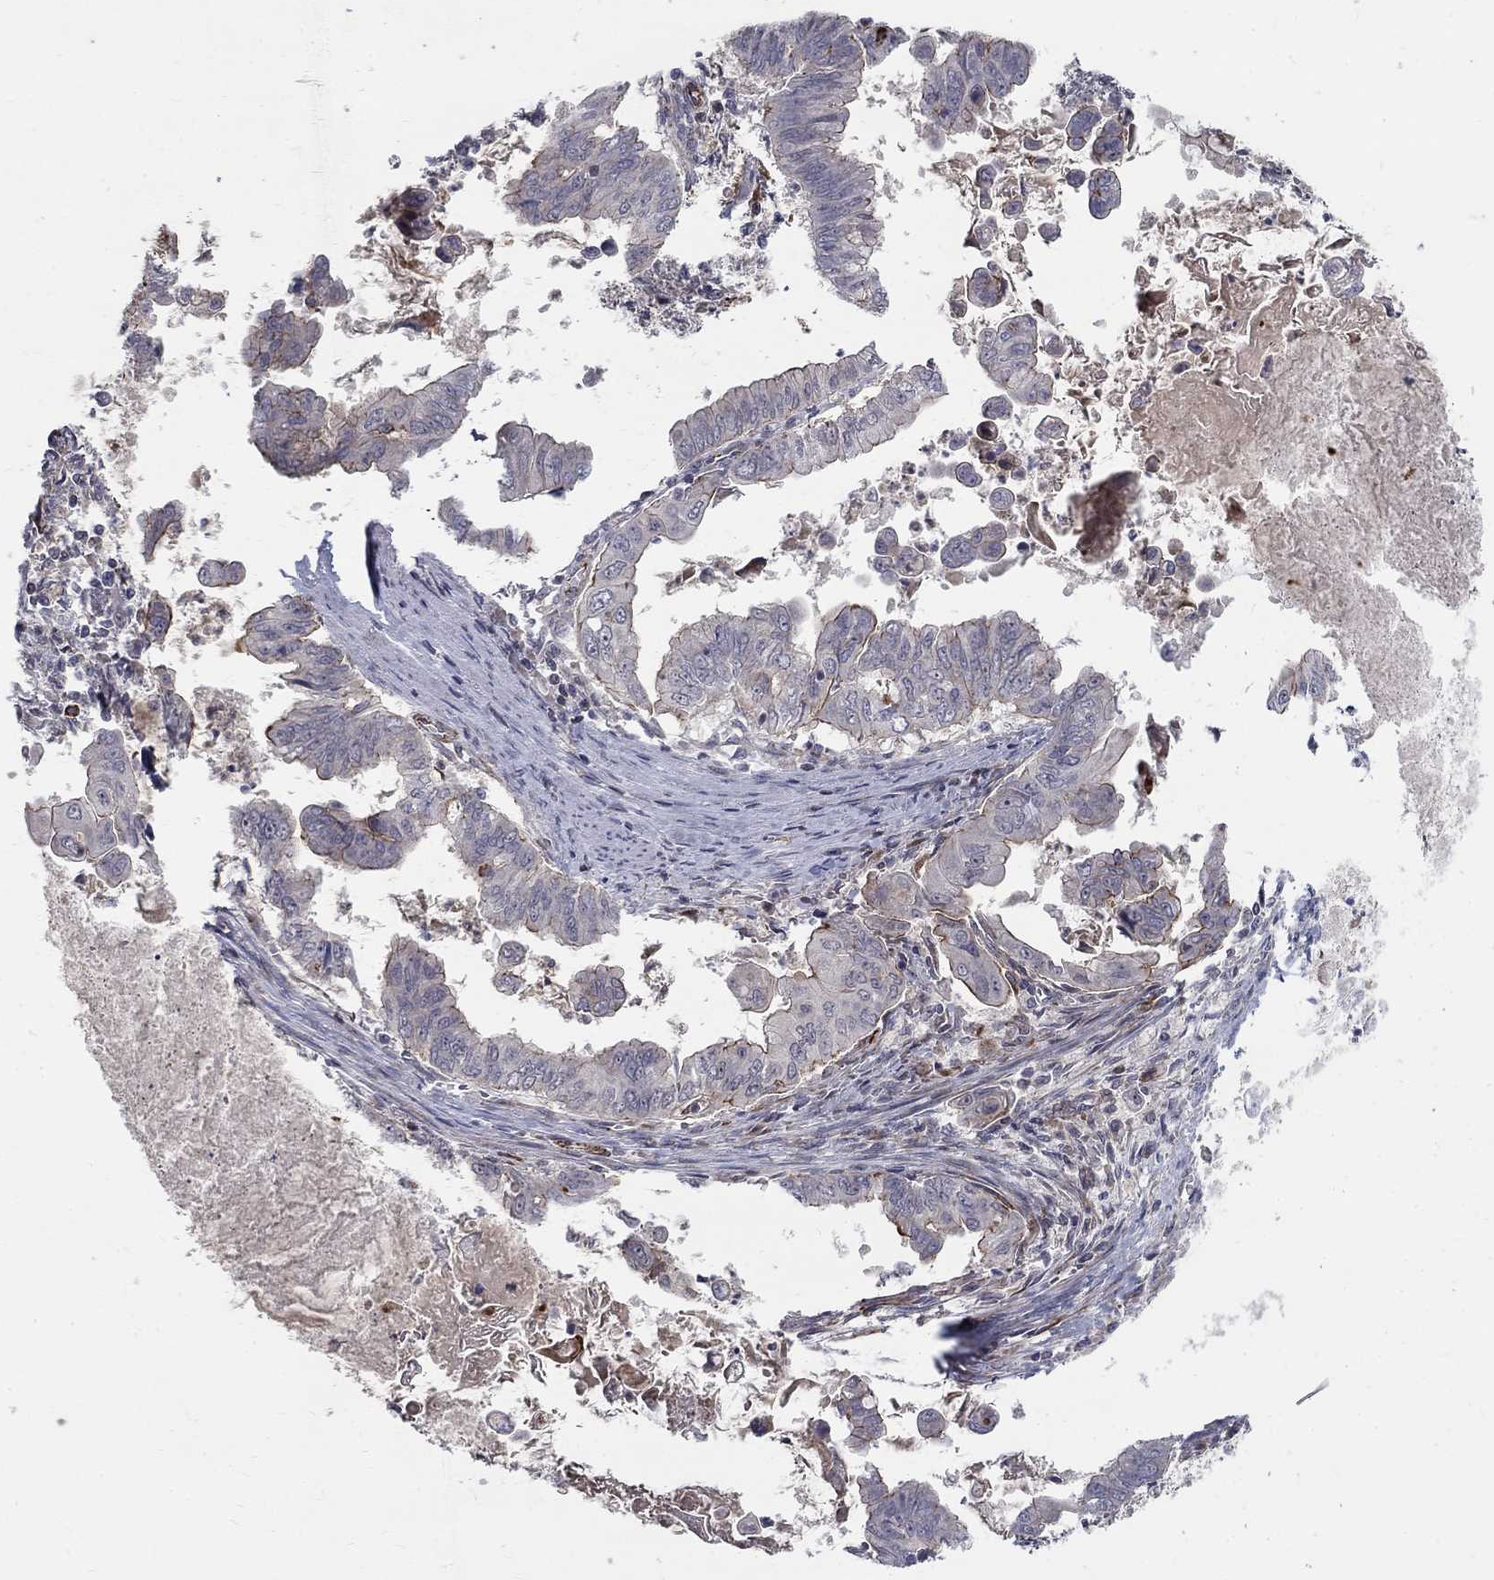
{"staining": {"intensity": "negative", "quantity": "none", "location": "none"}, "tissue": "stomach cancer", "cell_type": "Tumor cells", "image_type": "cancer", "snomed": [{"axis": "morphology", "description": "Adenocarcinoma, NOS"}, {"axis": "topography", "description": "Stomach, upper"}], "caption": "There is no significant expression in tumor cells of adenocarcinoma (stomach). (DAB IHC with hematoxylin counter stain).", "gene": "MSRA", "patient": {"sex": "male", "age": 80}}